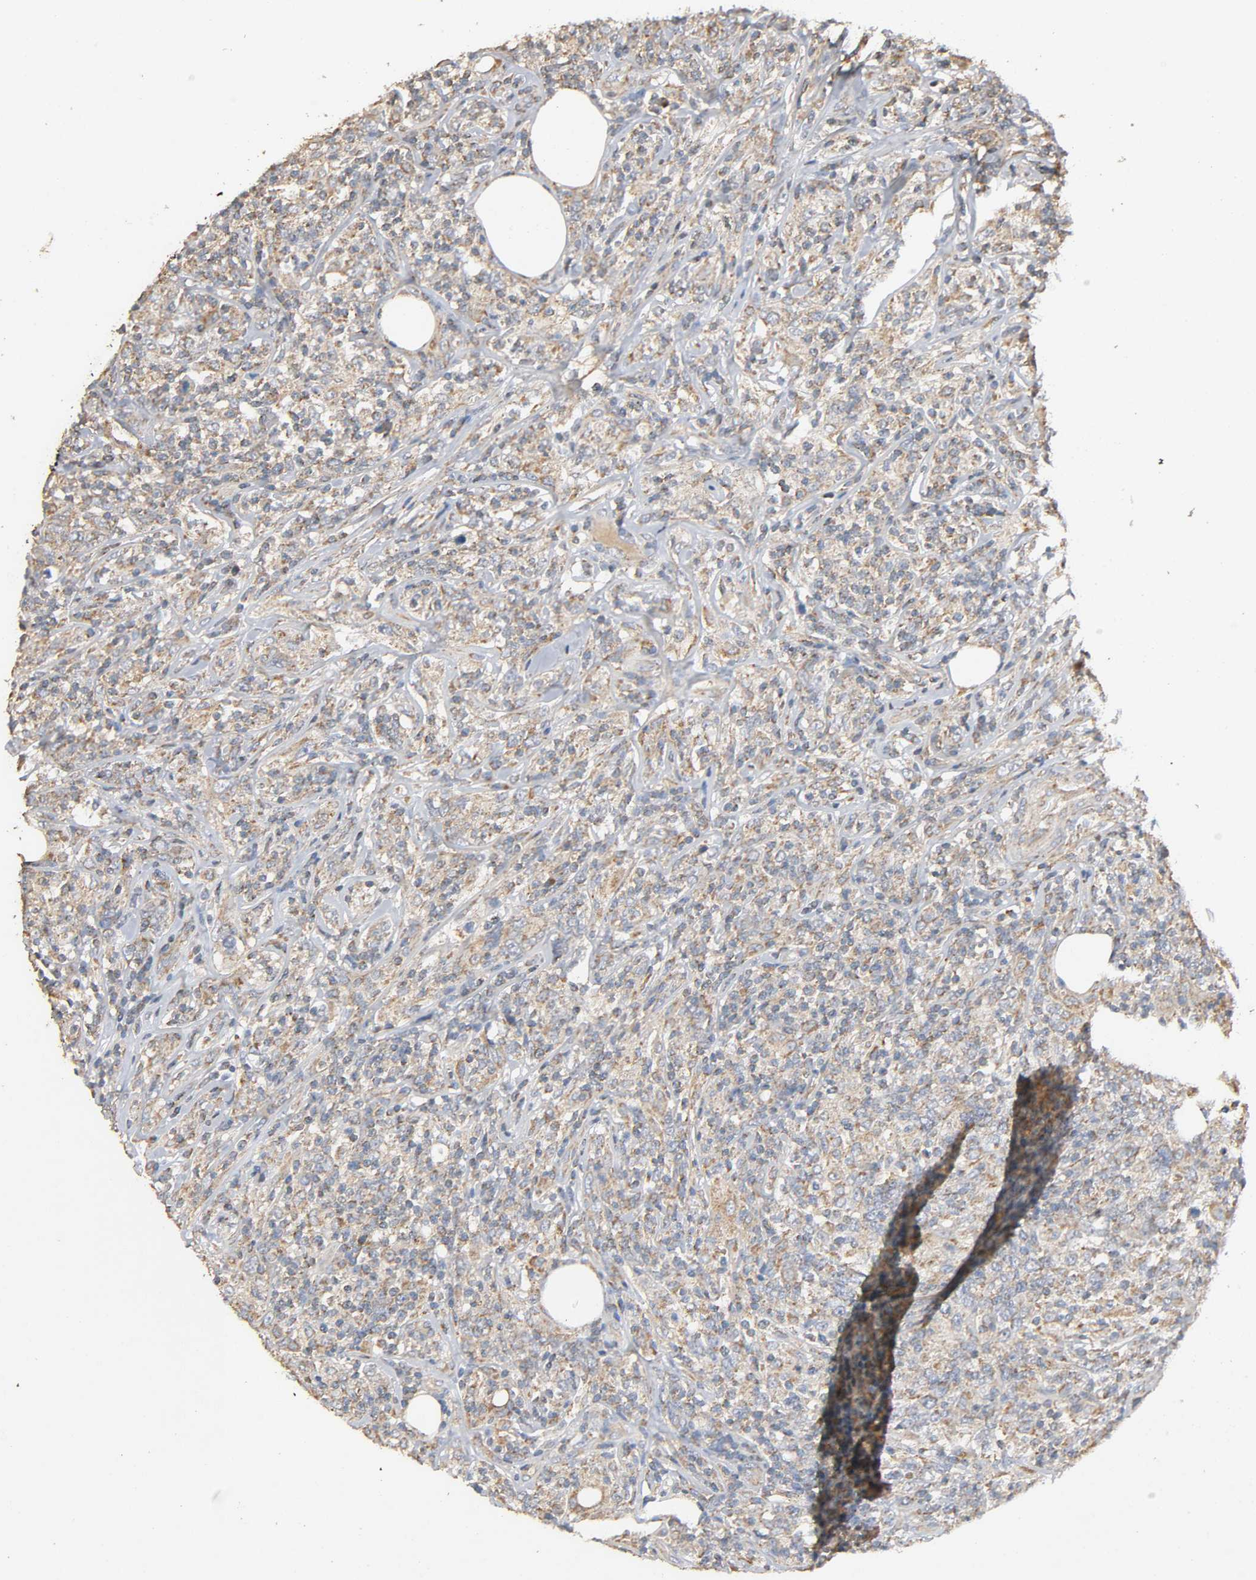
{"staining": {"intensity": "weak", "quantity": "25%-75%", "location": "cytoplasmic/membranous"}, "tissue": "lymphoma", "cell_type": "Tumor cells", "image_type": "cancer", "snomed": [{"axis": "morphology", "description": "Malignant lymphoma, non-Hodgkin's type, High grade"}, {"axis": "topography", "description": "Lymph node"}], "caption": "Weak cytoplasmic/membranous expression for a protein is identified in about 25%-75% of tumor cells of malignant lymphoma, non-Hodgkin's type (high-grade) using immunohistochemistry.", "gene": "NDUFS3", "patient": {"sex": "female", "age": 84}}